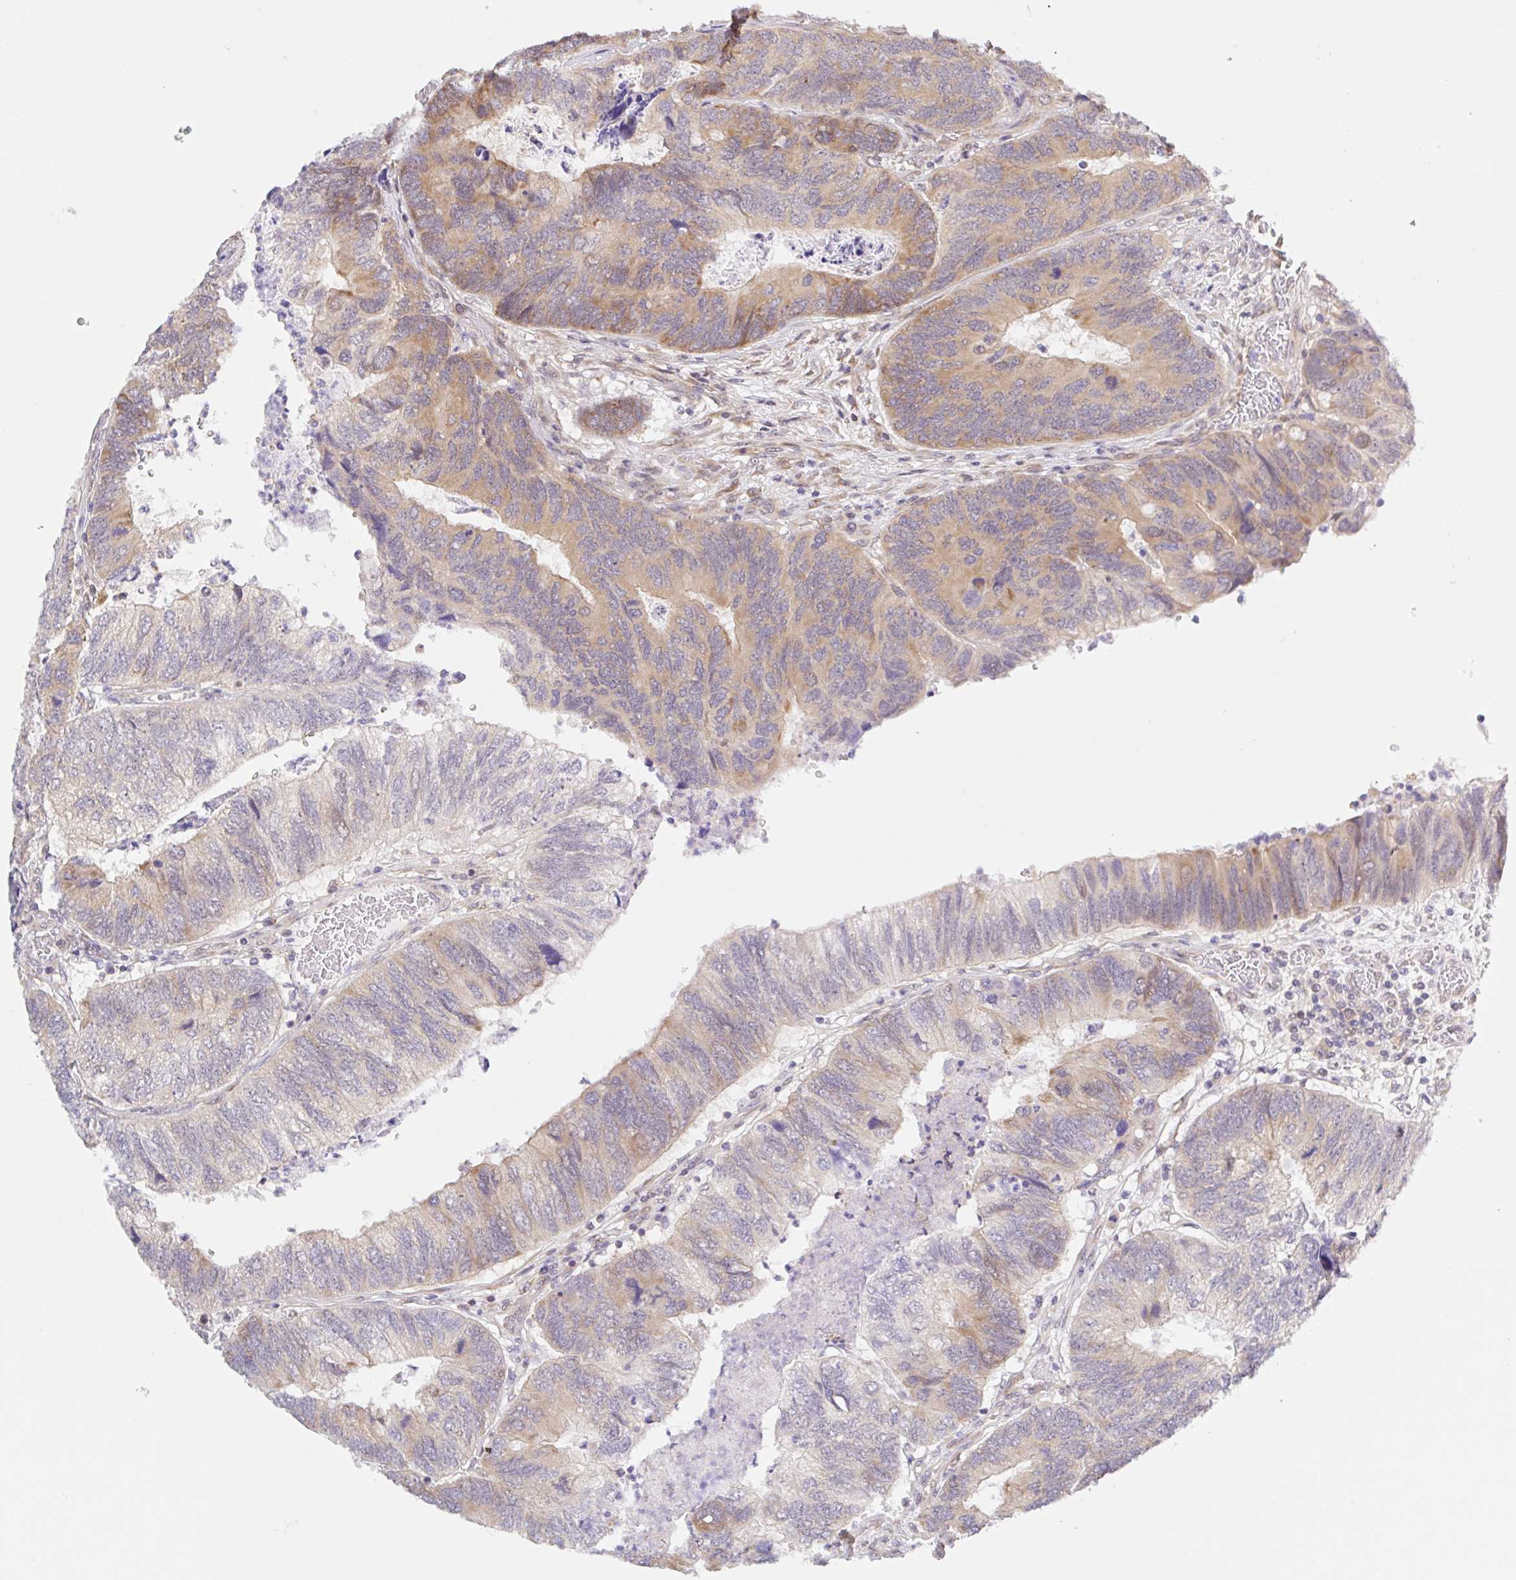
{"staining": {"intensity": "moderate", "quantity": "25%-75%", "location": "cytoplasmic/membranous"}, "tissue": "colorectal cancer", "cell_type": "Tumor cells", "image_type": "cancer", "snomed": [{"axis": "morphology", "description": "Adenocarcinoma, NOS"}, {"axis": "topography", "description": "Colon"}], "caption": "Moderate cytoplasmic/membranous staining is identified in about 25%-75% of tumor cells in colorectal cancer. (Stains: DAB (3,3'-diaminobenzidine) in brown, nuclei in blue, Microscopy: brightfield microscopy at high magnification).", "gene": "TBPL2", "patient": {"sex": "female", "age": 67}}